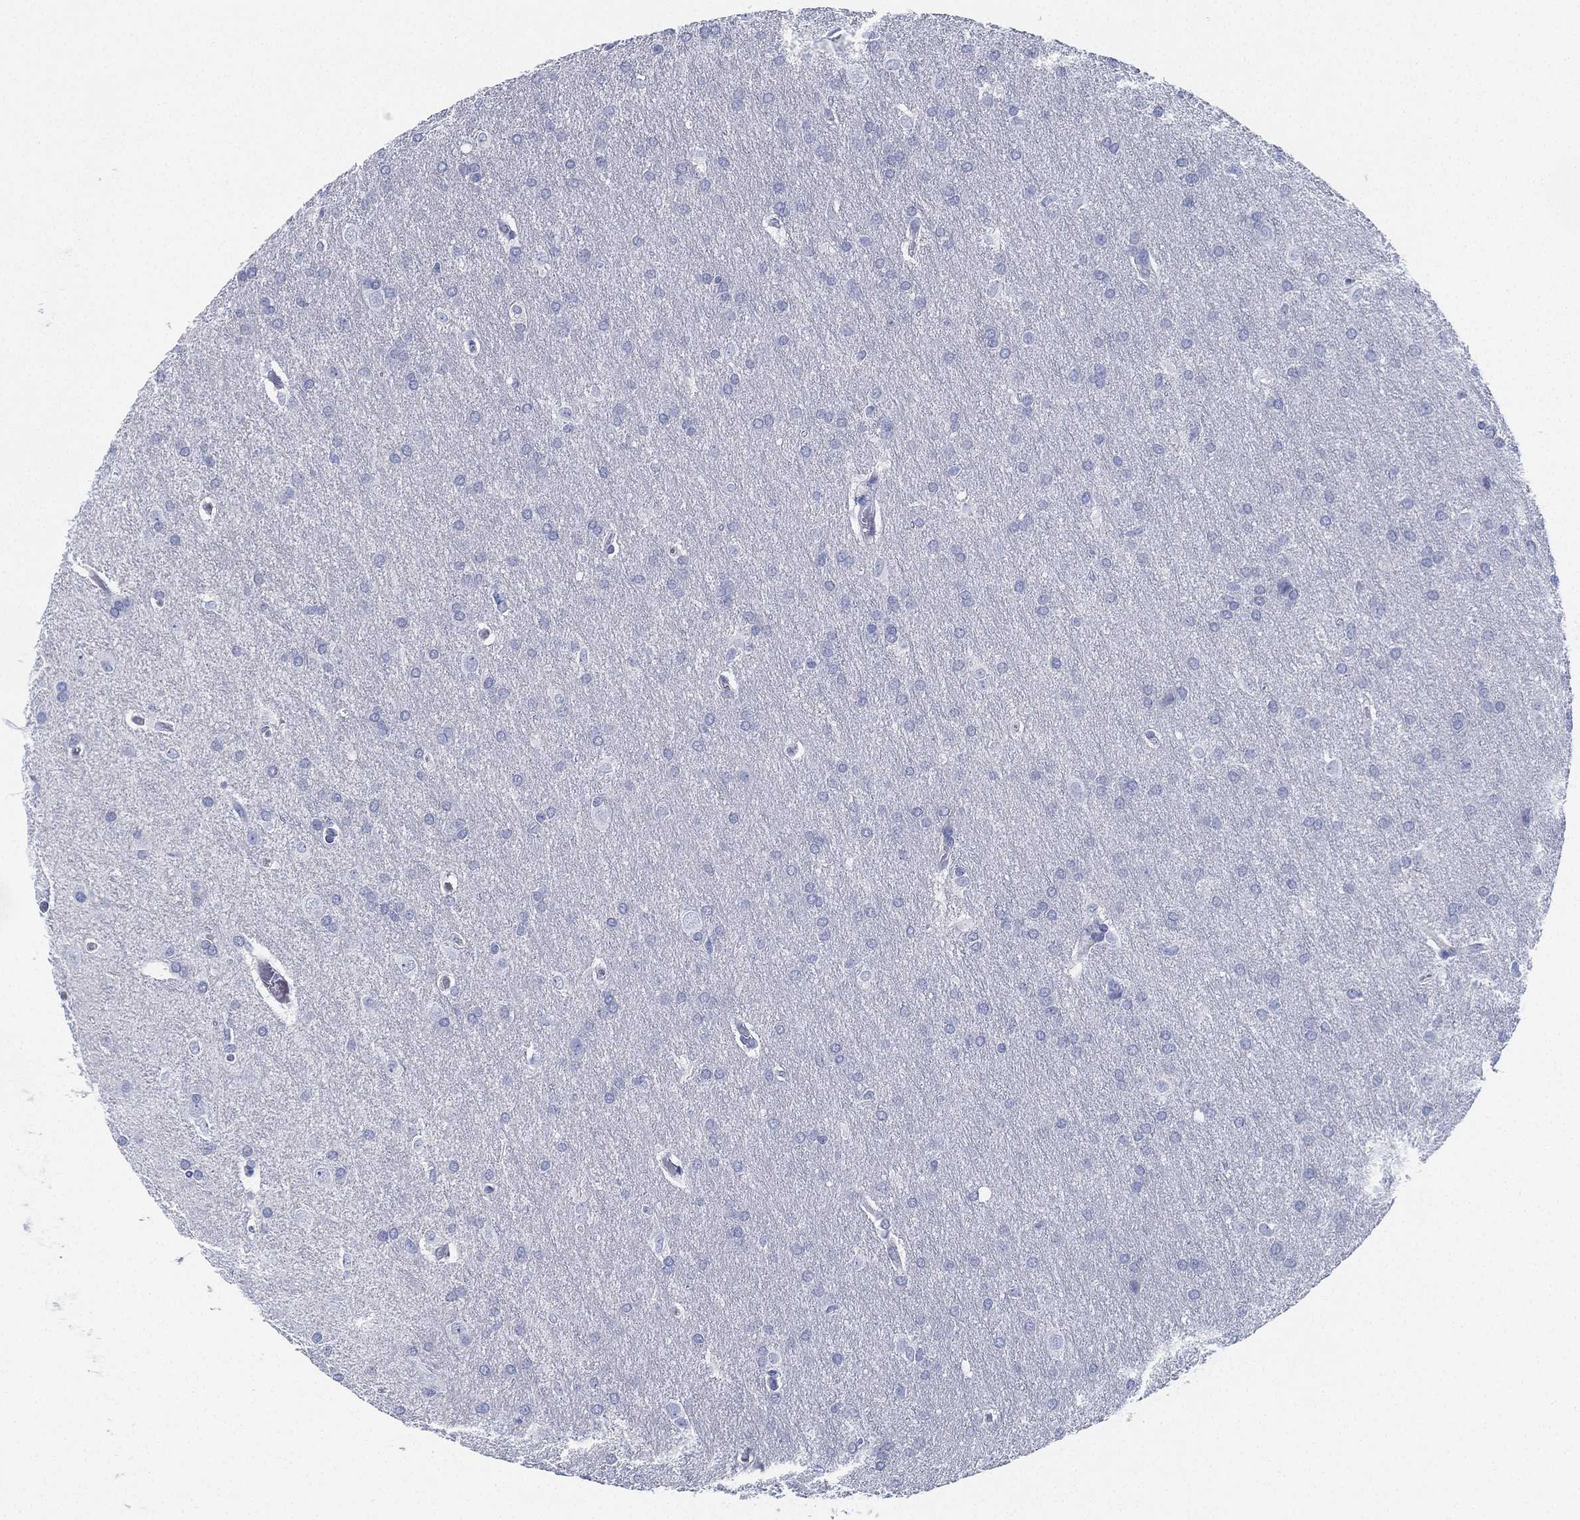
{"staining": {"intensity": "negative", "quantity": "none", "location": "none"}, "tissue": "glioma", "cell_type": "Tumor cells", "image_type": "cancer", "snomed": [{"axis": "morphology", "description": "Glioma, malignant, Low grade"}, {"axis": "topography", "description": "Brain"}], "caption": "Histopathology image shows no significant protein expression in tumor cells of glioma. (IHC, brightfield microscopy, high magnification).", "gene": "DEFB121", "patient": {"sex": "female", "age": 32}}